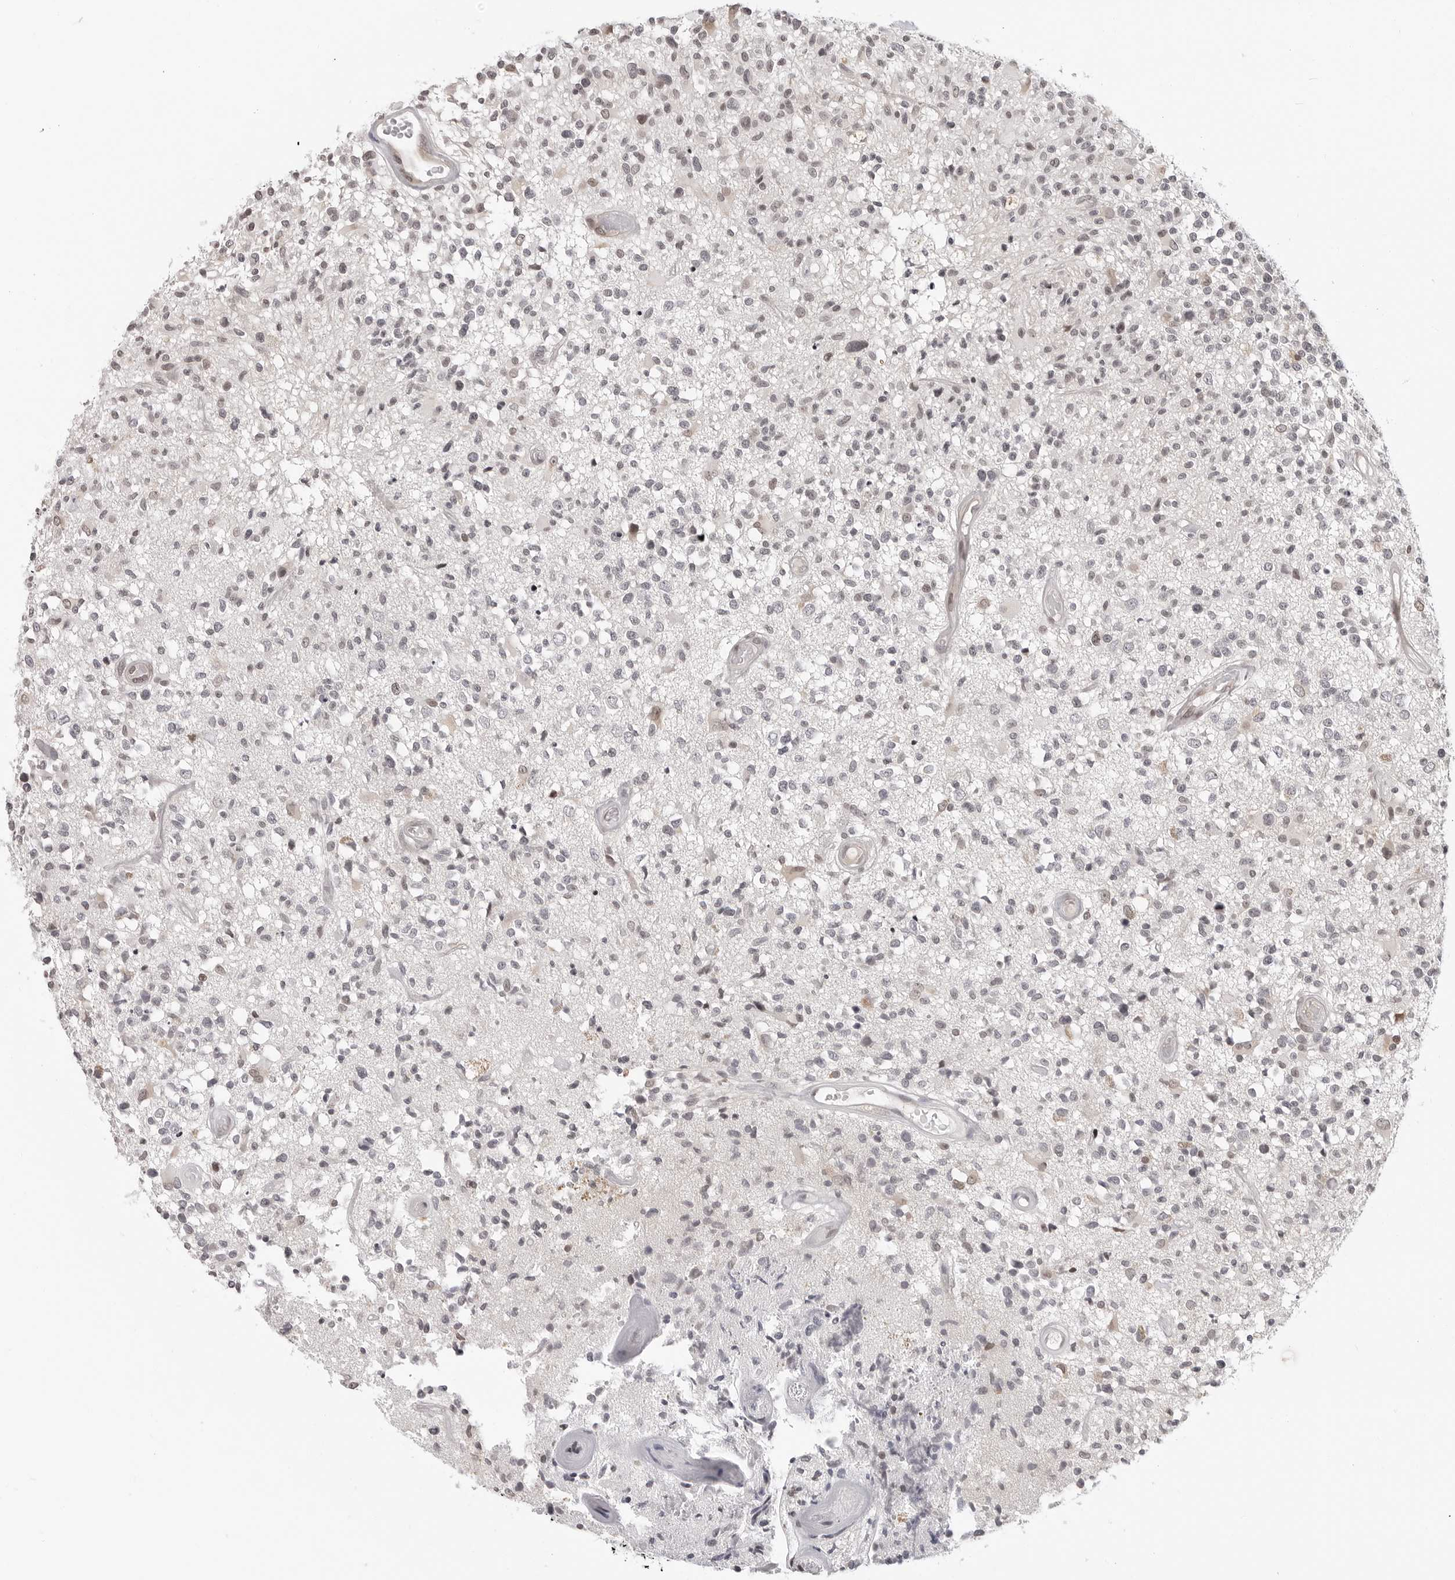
{"staining": {"intensity": "weak", "quantity": "<25%", "location": "nuclear"}, "tissue": "glioma", "cell_type": "Tumor cells", "image_type": "cancer", "snomed": [{"axis": "morphology", "description": "Glioma, malignant, High grade"}, {"axis": "morphology", "description": "Glioblastoma, NOS"}, {"axis": "topography", "description": "Brain"}], "caption": "This micrograph is of glioma stained with immunohistochemistry to label a protein in brown with the nuclei are counter-stained blue. There is no expression in tumor cells.", "gene": "C8orf33", "patient": {"sex": "male", "age": 60}}